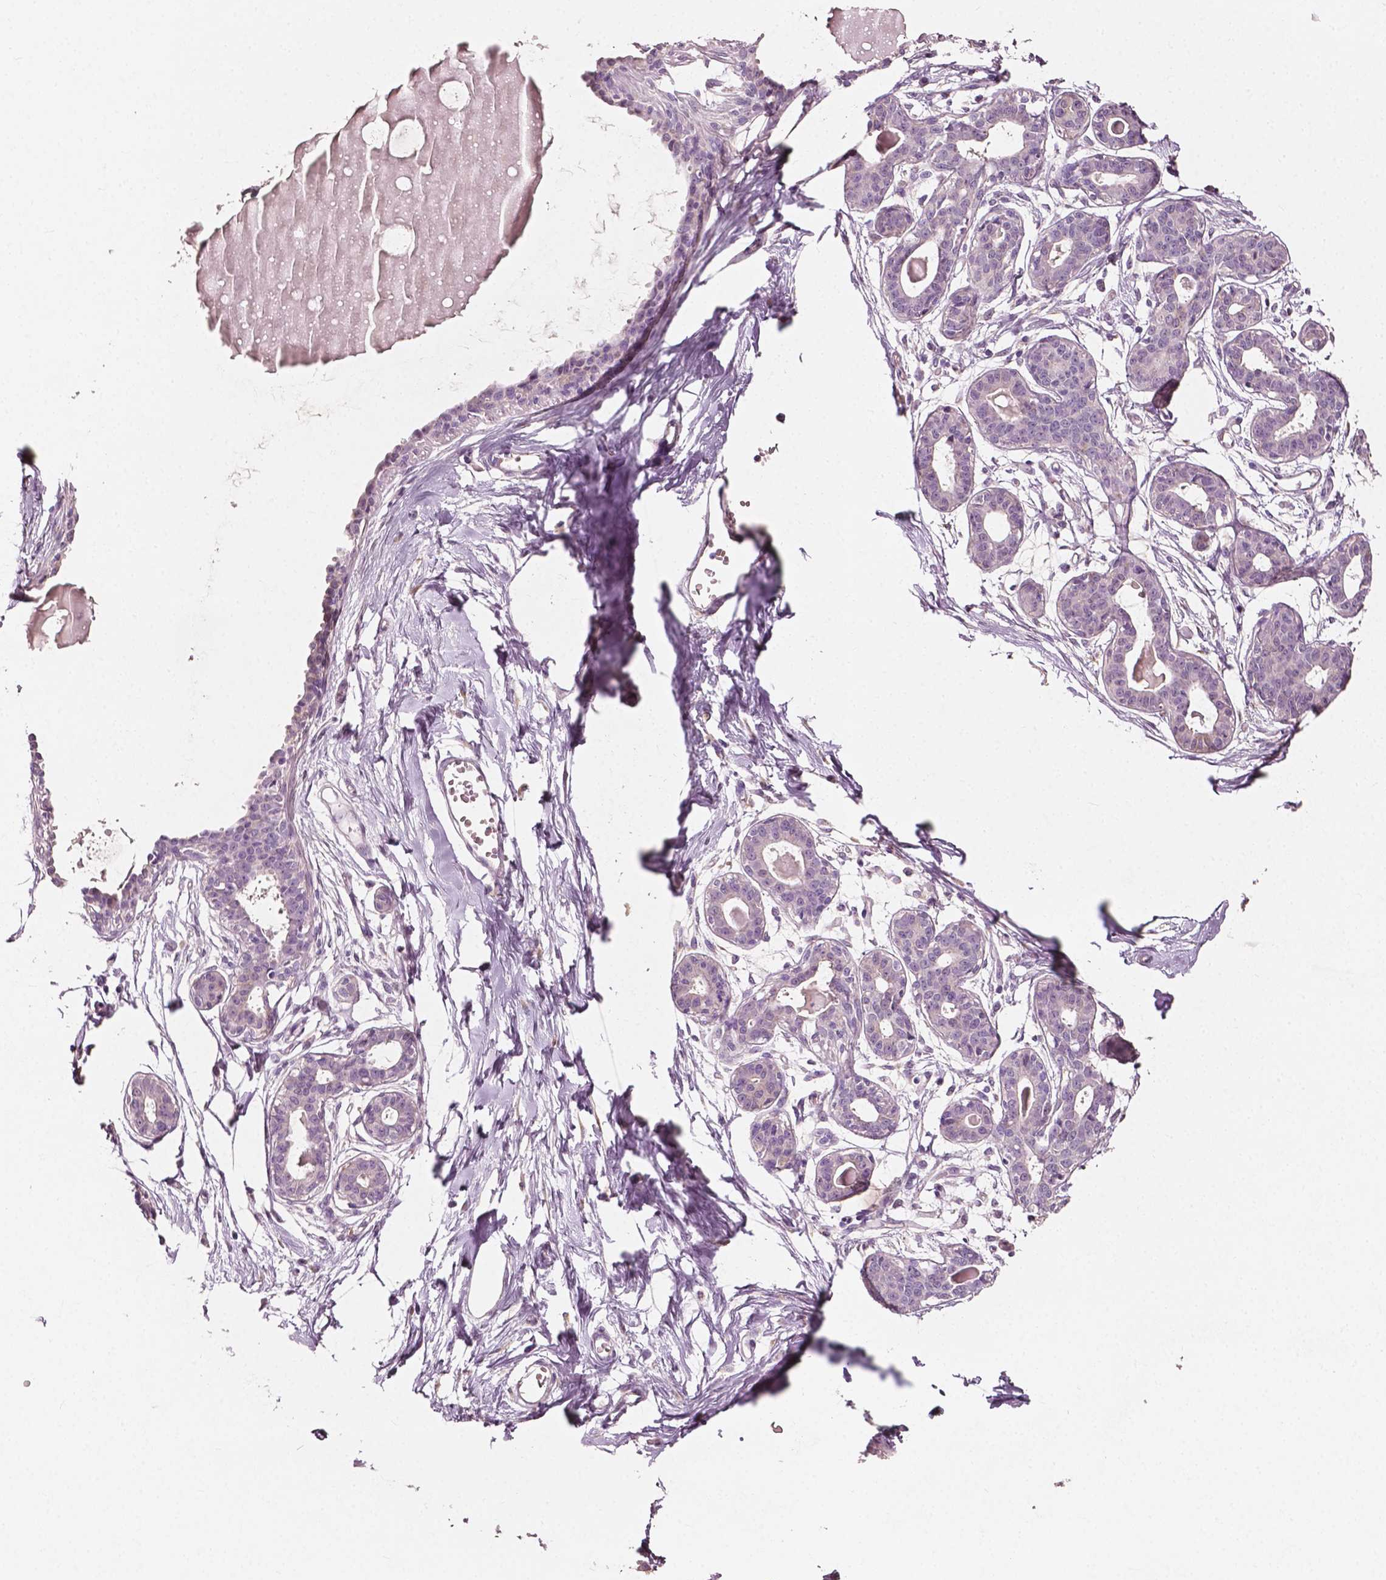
{"staining": {"intensity": "negative", "quantity": "none", "location": "none"}, "tissue": "breast", "cell_type": "Adipocytes", "image_type": "normal", "snomed": [{"axis": "morphology", "description": "Normal tissue, NOS"}, {"axis": "topography", "description": "Breast"}], "caption": "An image of breast stained for a protein shows no brown staining in adipocytes.", "gene": "PLA2R1", "patient": {"sex": "female", "age": 45}}